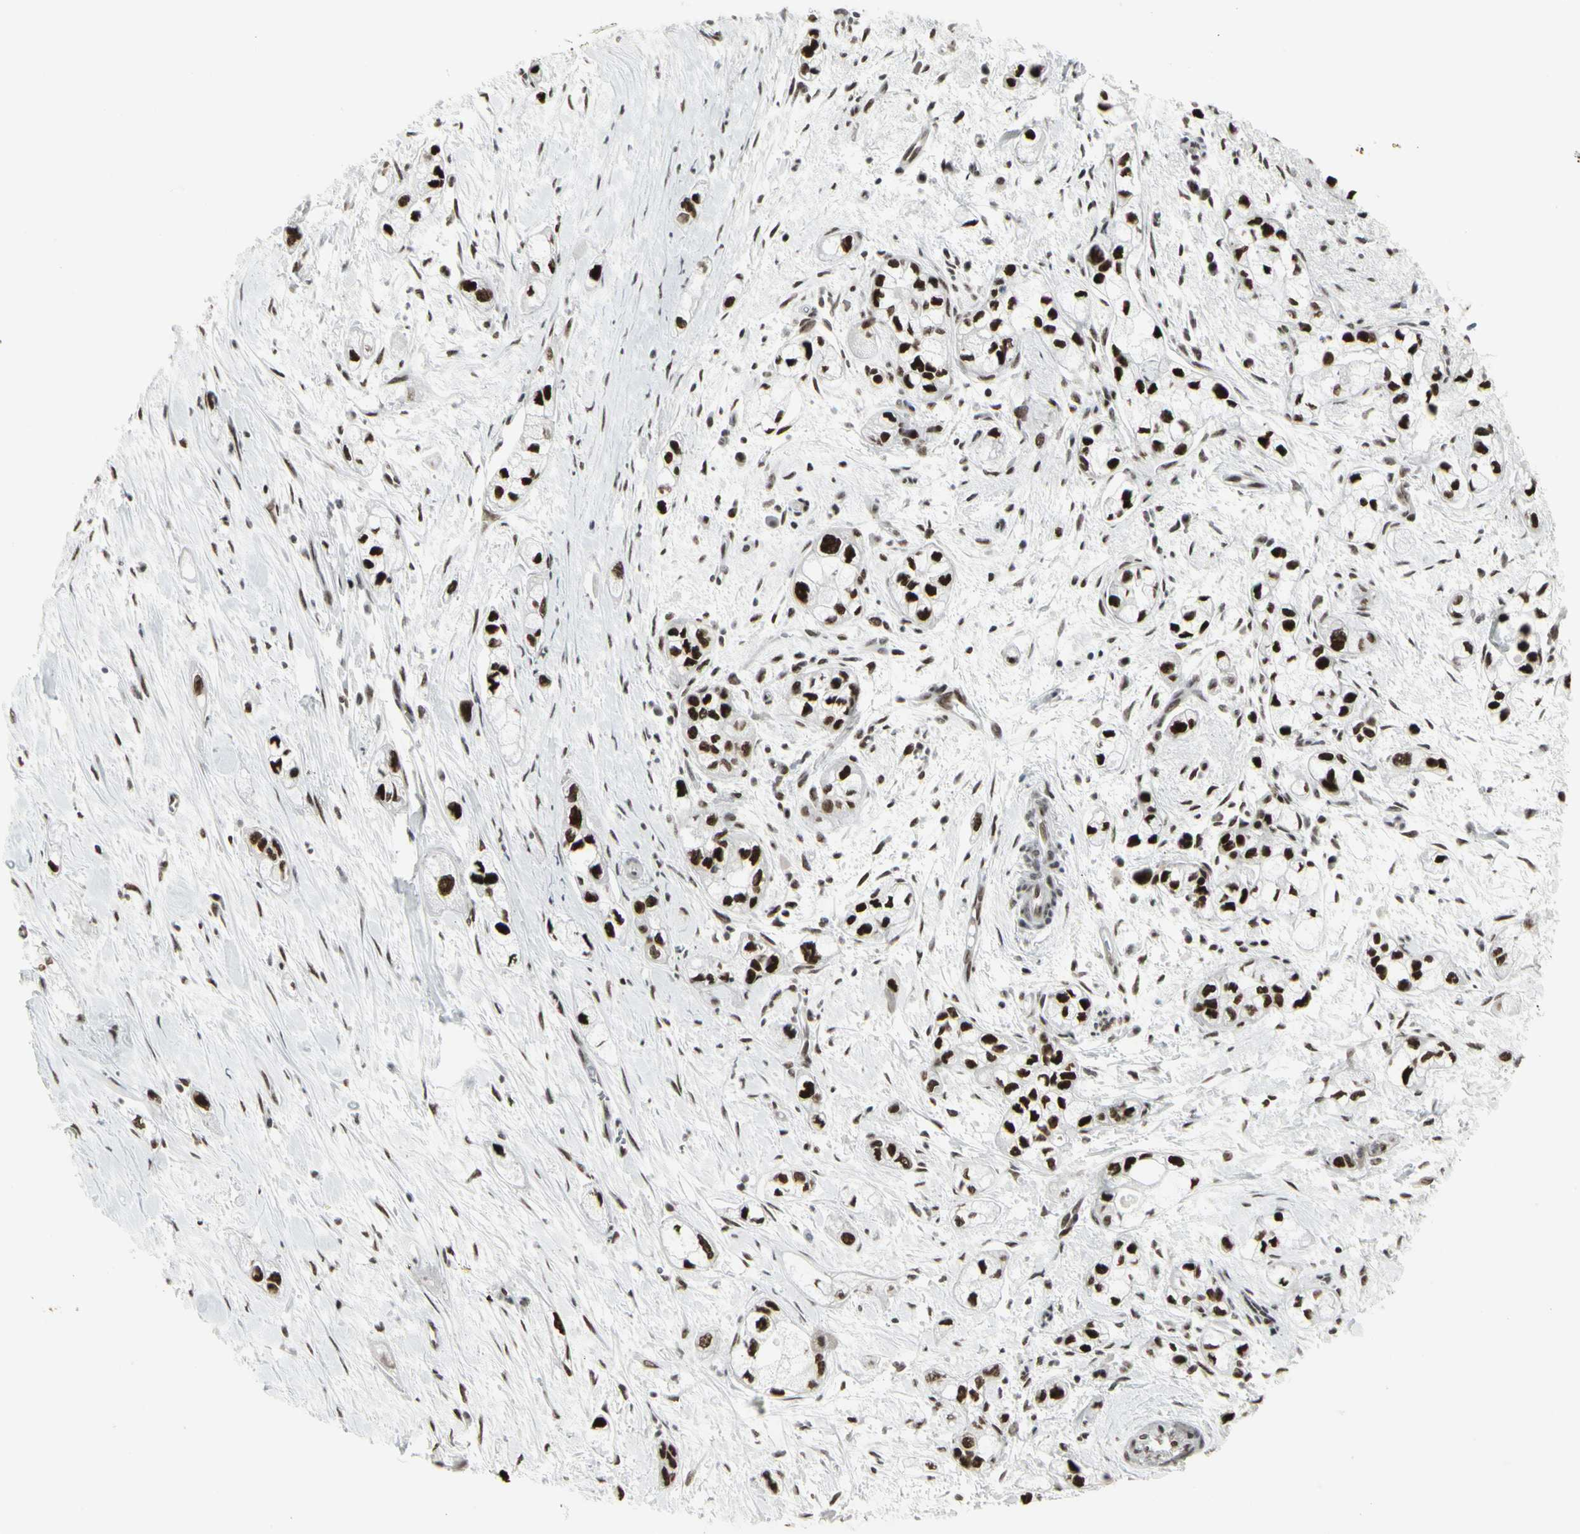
{"staining": {"intensity": "strong", "quantity": ">75%", "location": "nuclear"}, "tissue": "pancreatic cancer", "cell_type": "Tumor cells", "image_type": "cancer", "snomed": [{"axis": "morphology", "description": "Adenocarcinoma, NOS"}, {"axis": "topography", "description": "Pancreas"}], "caption": "DAB (3,3'-diaminobenzidine) immunohistochemical staining of human pancreatic adenocarcinoma shows strong nuclear protein staining in approximately >75% of tumor cells.", "gene": "HMG20A", "patient": {"sex": "male", "age": 74}}